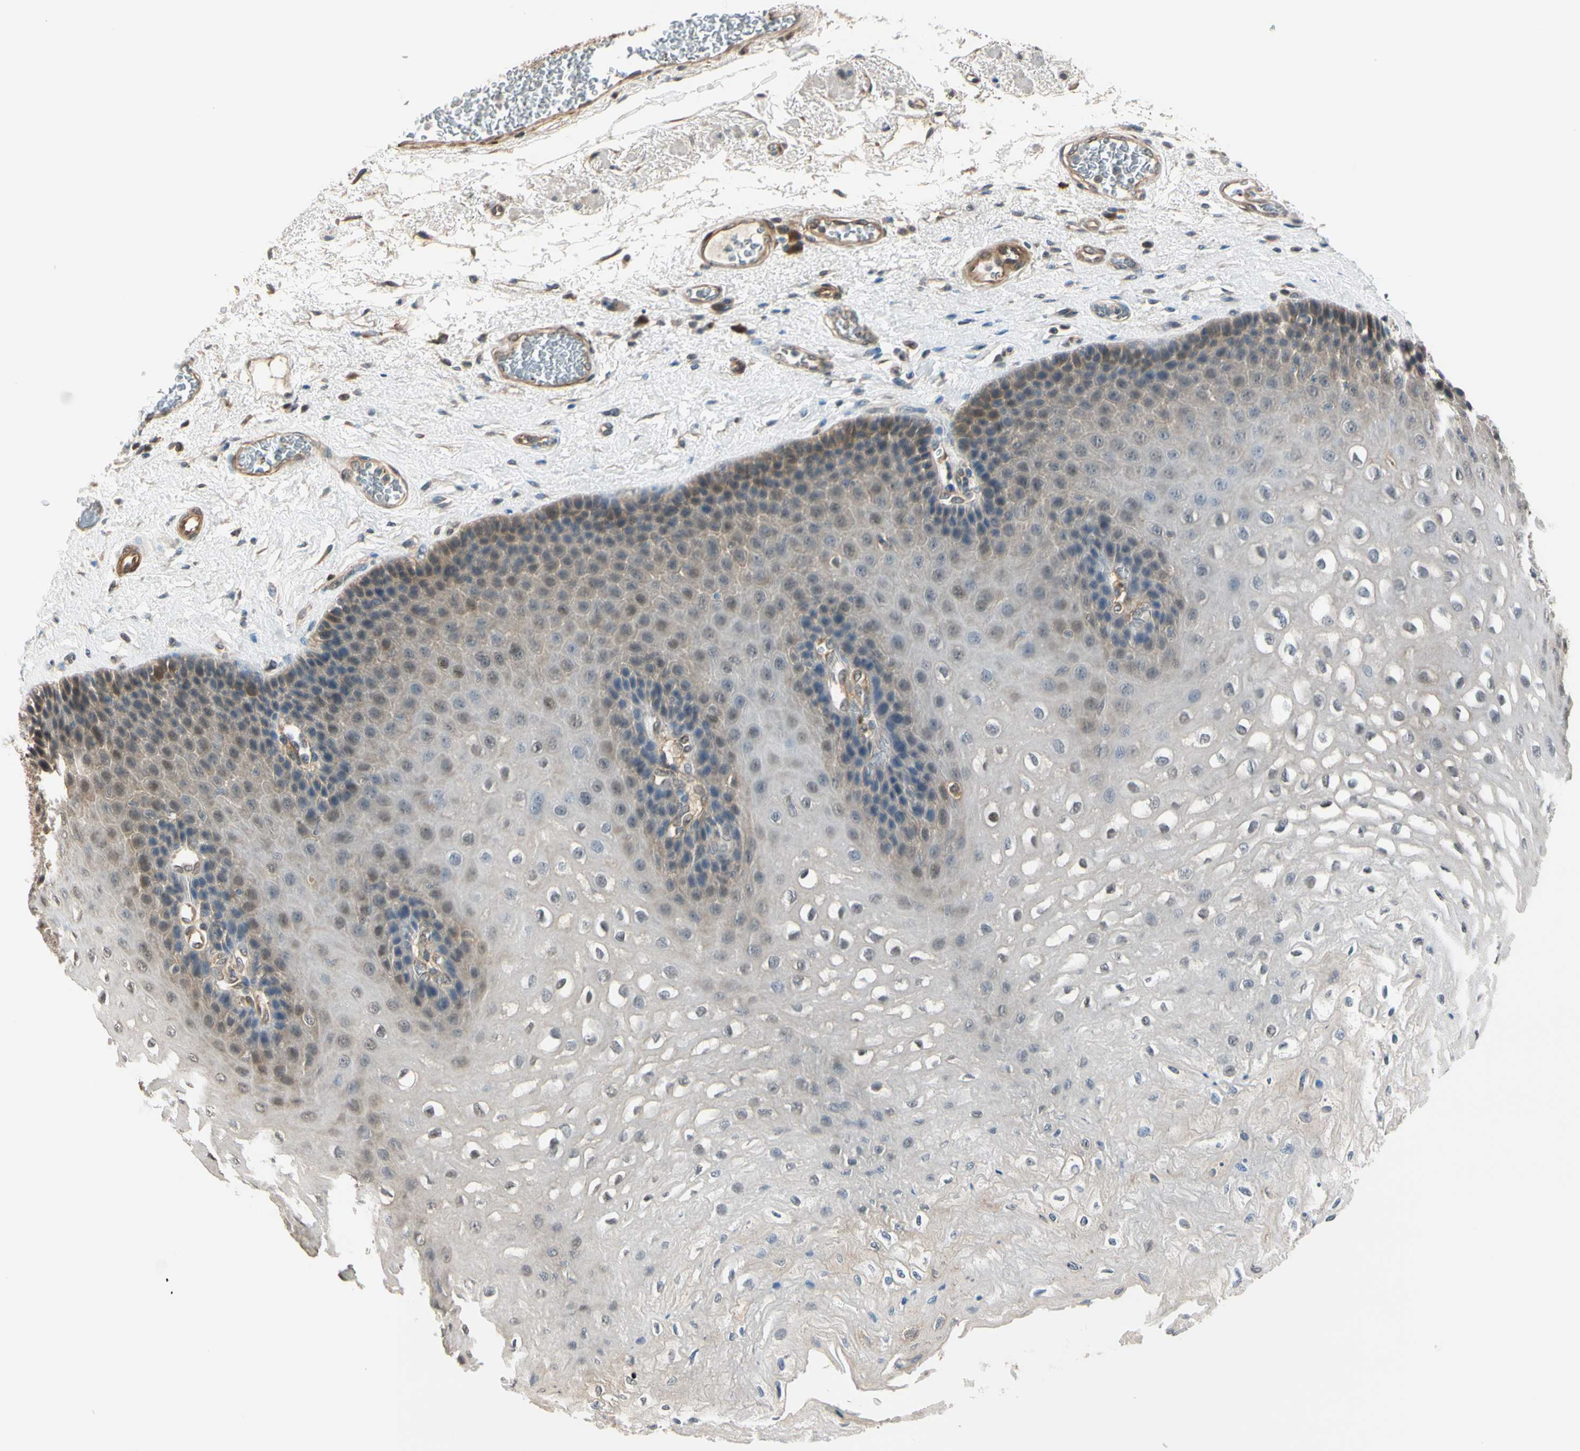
{"staining": {"intensity": "weak", "quantity": "25%-75%", "location": "cytoplasmic/membranous,nuclear"}, "tissue": "esophagus", "cell_type": "Squamous epithelial cells", "image_type": "normal", "snomed": [{"axis": "morphology", "description": "Normal tissue, NOS"}, {"axis": "topography", "description": "Esophagus"}], "caption": "Benign esophagus displays weak cytoplasmic/membranous,nuclear positivity in approximately 25%-75% of squamous epithelial cells.", "gene": "RASGRF1", "patient": {"sex": "female", "age": 72}}